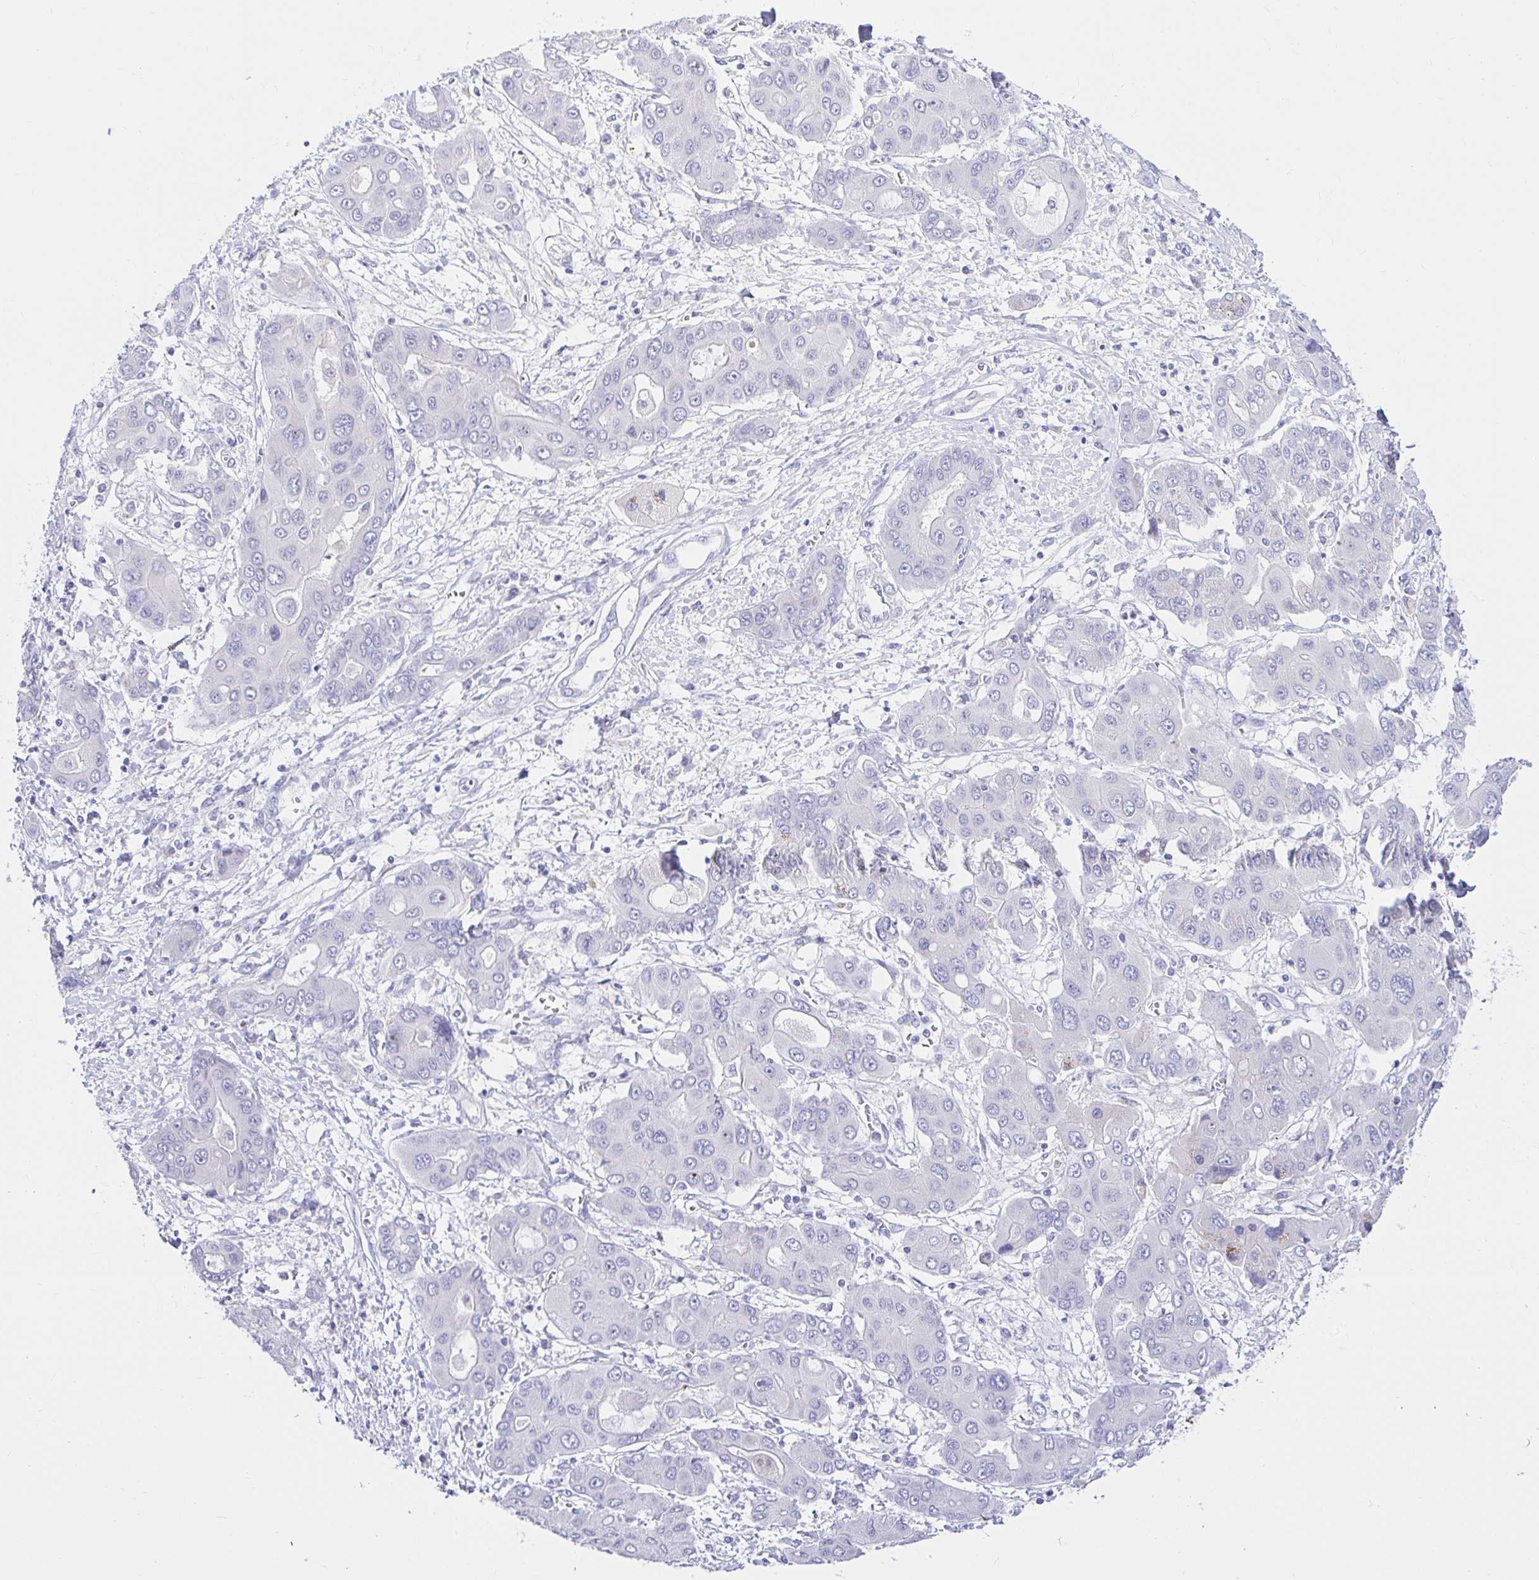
{"staining": {"intensity": "negative", "quantity": "none", "location": "none"}, "tissue": "liver cancer", "cell_type": "Tumor cells", "image_type": "cancer", "snomed": [{"axis": "morphology", "description": "Cholangiocarcinoma"}, {"axis": "topography", "description": "Liver"}], "caption": "An immunohistochemistry (IHC) micrograph of liver cancer (cholangiocarcinoma) is shown. There is no staining in tumor cells of liver cancer (cholangiocarcinoma). (DAB (3,3'-diaminobenzidine) immunohistochemistry (IHC), high magnification).", "gene": "BACE2", "patient": {"sex": "male", "age": 67}}